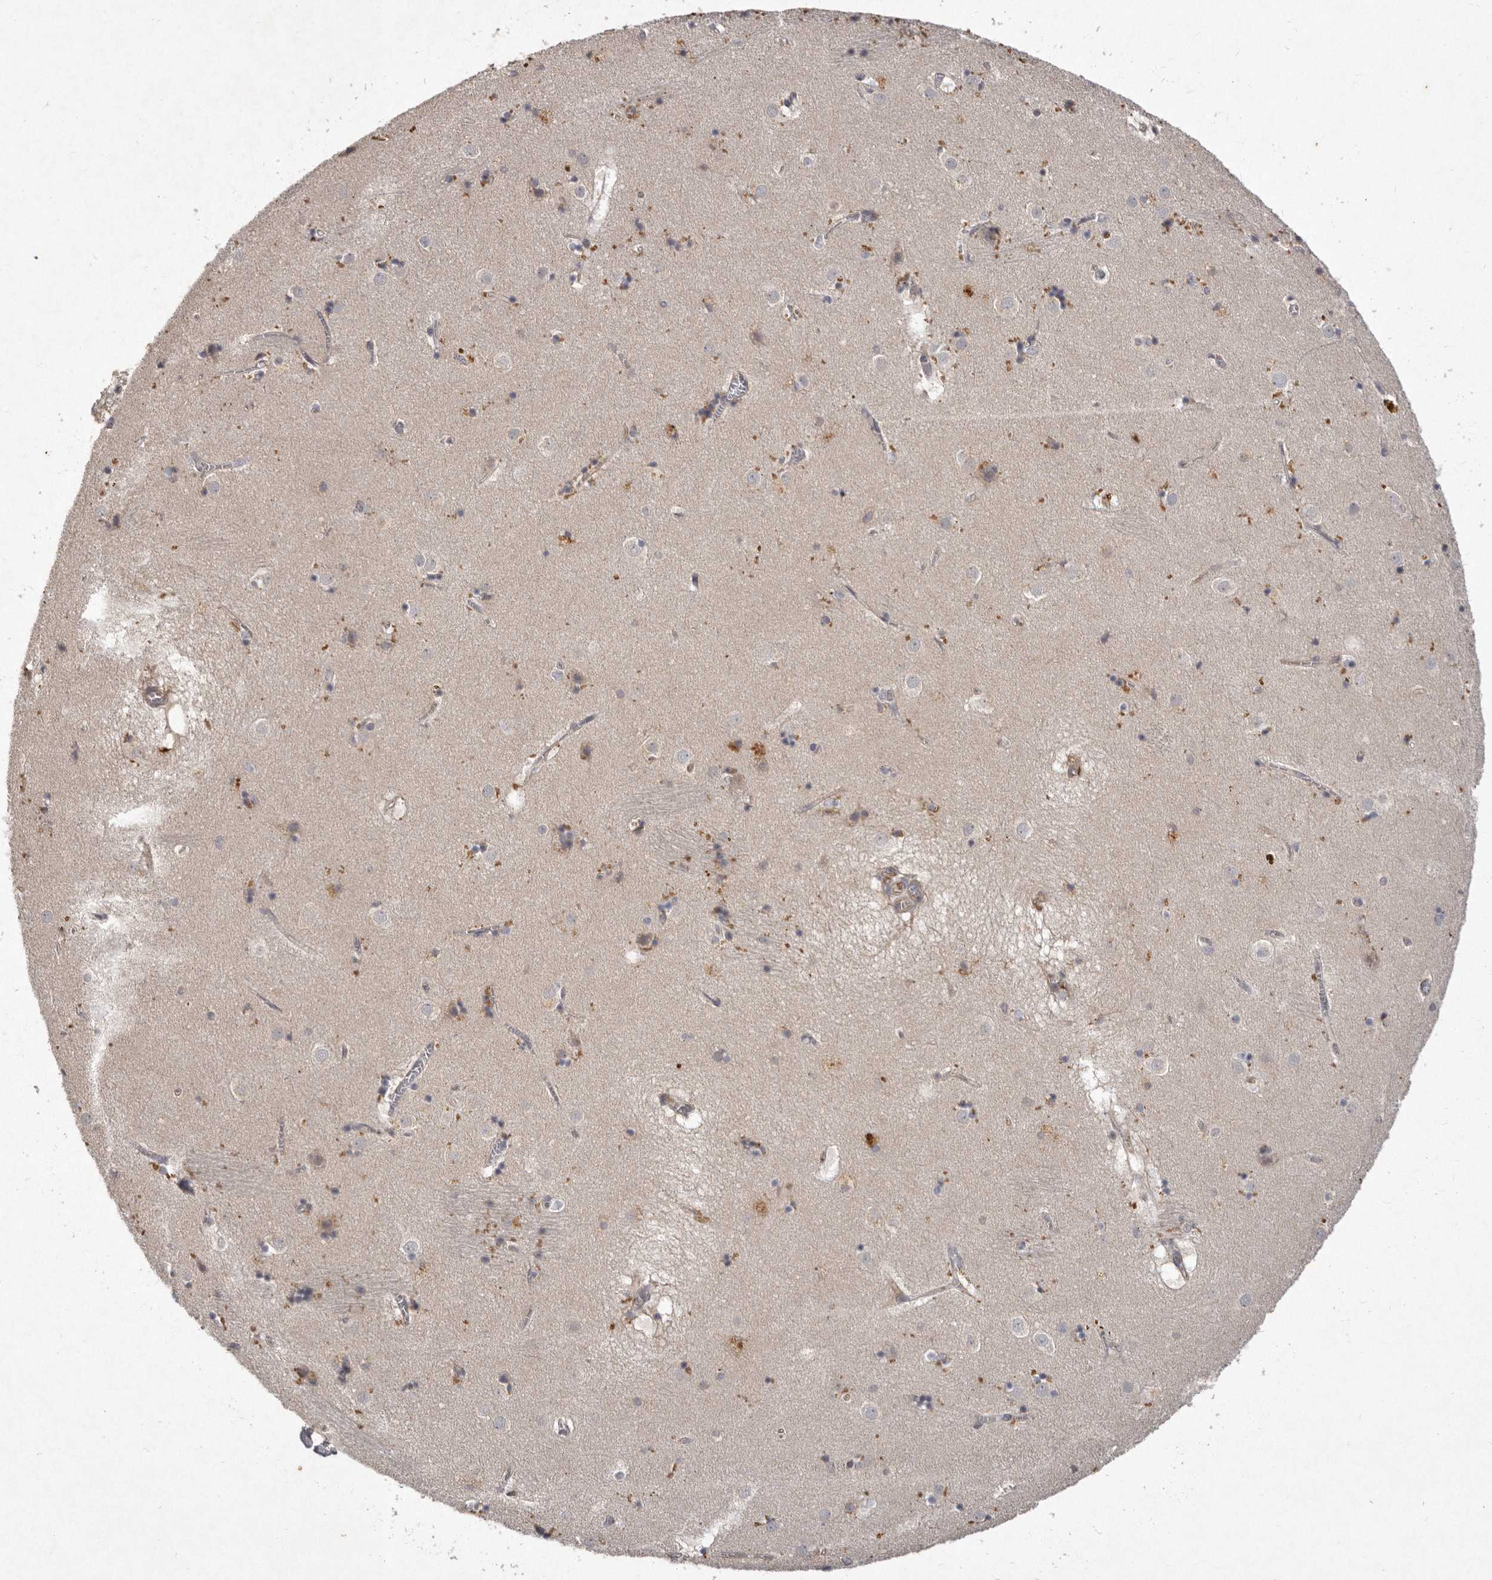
{"staining": {"intensity": "negative", "quantity": "none", "location": "none"}, "tissue": "caudate", "cell_type": "Glial cells", "image_type": "normal", "snomed": [{"axis": "morphology", "description": "Normal tissue, NOS"}, {"axis": "topography", "description": "Lateral ventricle wall"}], "caption": "IHC of unremarkable caudate displays no positivity in glial cells.", "gene": "SLC22A1", "patient": {"sex": "male", "age": 70}}